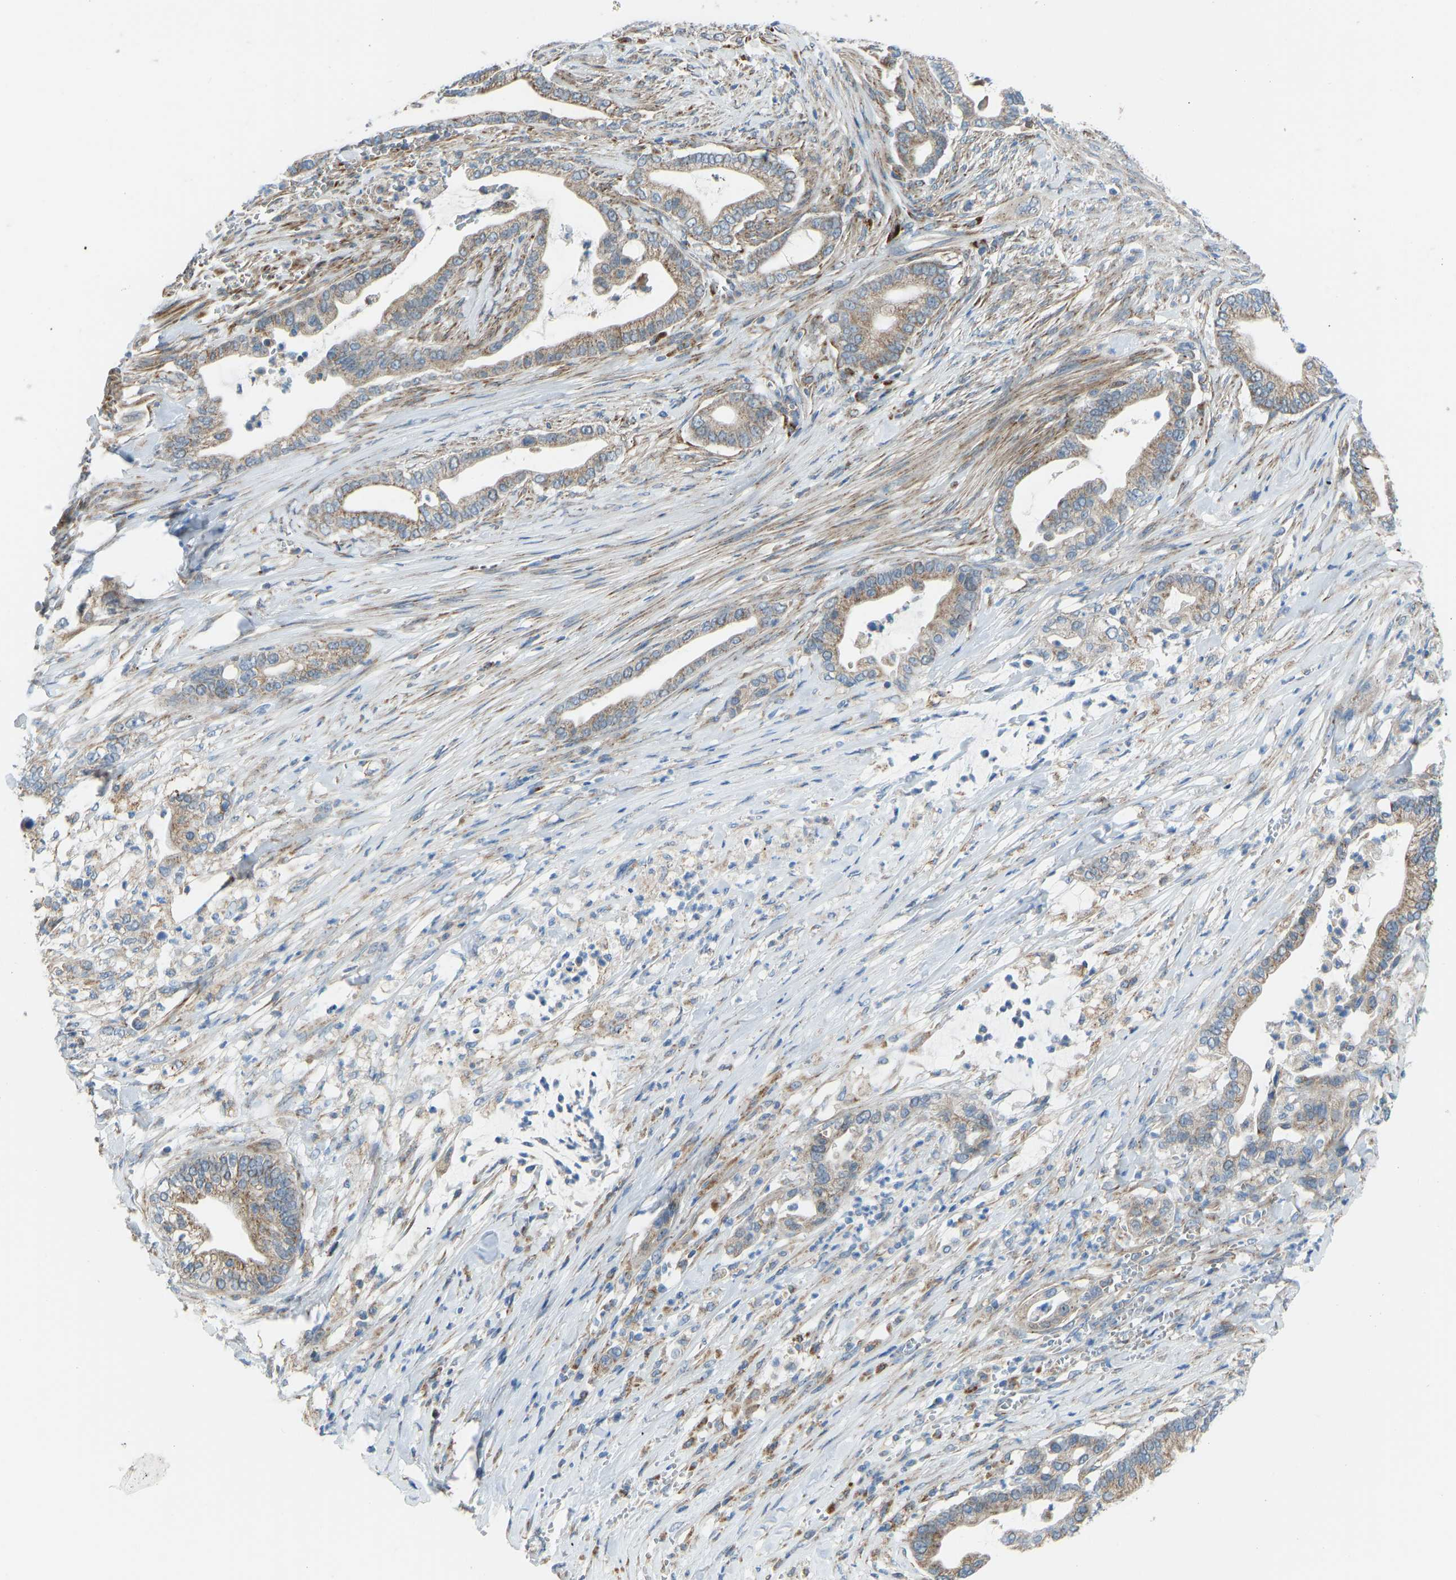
{"staining": {"intensity": "moderate", "quantity": ">75%", "location": "cytoplasmic/membranous"}, "tissue": "pancreatic cancer", "cell_type": "Tumor cells", "image_type": "cancer", "snomed": [{"axis": "morphology", "description": "Adenocarcinoma, NOS"}, {"axis": "topography", "description": "Pancreas"}], "caption": "A high-resolution histopathology image shows immunohistochemistry (IHC) staining of pancreatic cancer, which reveals moderate cytoplasmic/membranous staining in about >75% of tumor cells.", "gene": "SMIM20", "patient": {"sex": "male", "age": 69}}